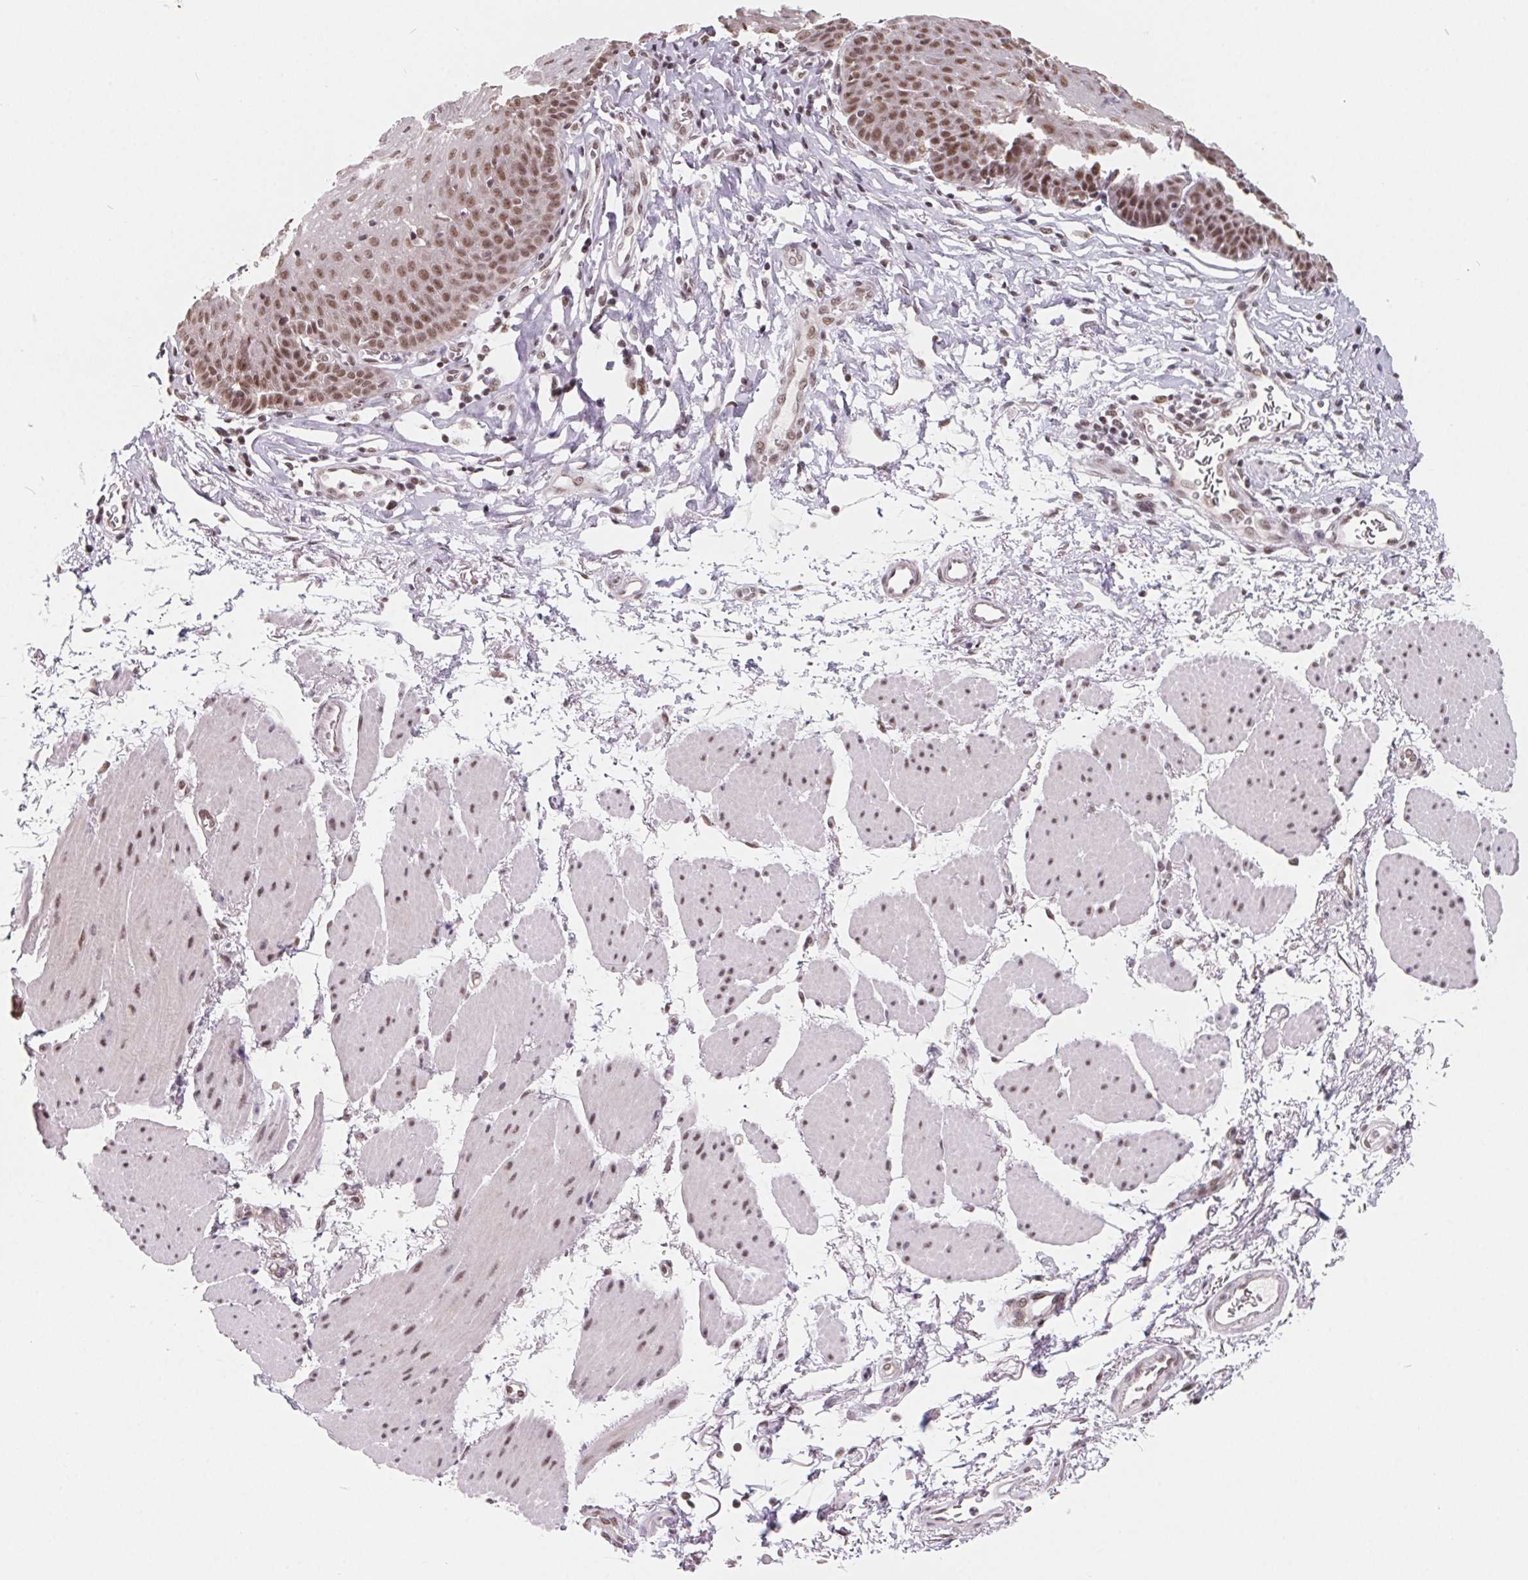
{"staining": {"intensity": "moderate", "quantity": ">75%", "location": "nuclear"}, "tissue": "esophagus", "cell_type": "Squamous epithelial cells", "image_type": "normal", "snomed": [{"axis": "morphology", "description": "Normal tissue, NOS"}, {"axis": "topography", "description": "Esophagus"}], "caption": "Approximately >75% of squamous epithelial cells in benign esophagus show moderate nuclear protein positivity as visualized by brown immunohistochemical staining.", "gene": "TCERG1", "patient": {"sex": "female", "age": 81}}